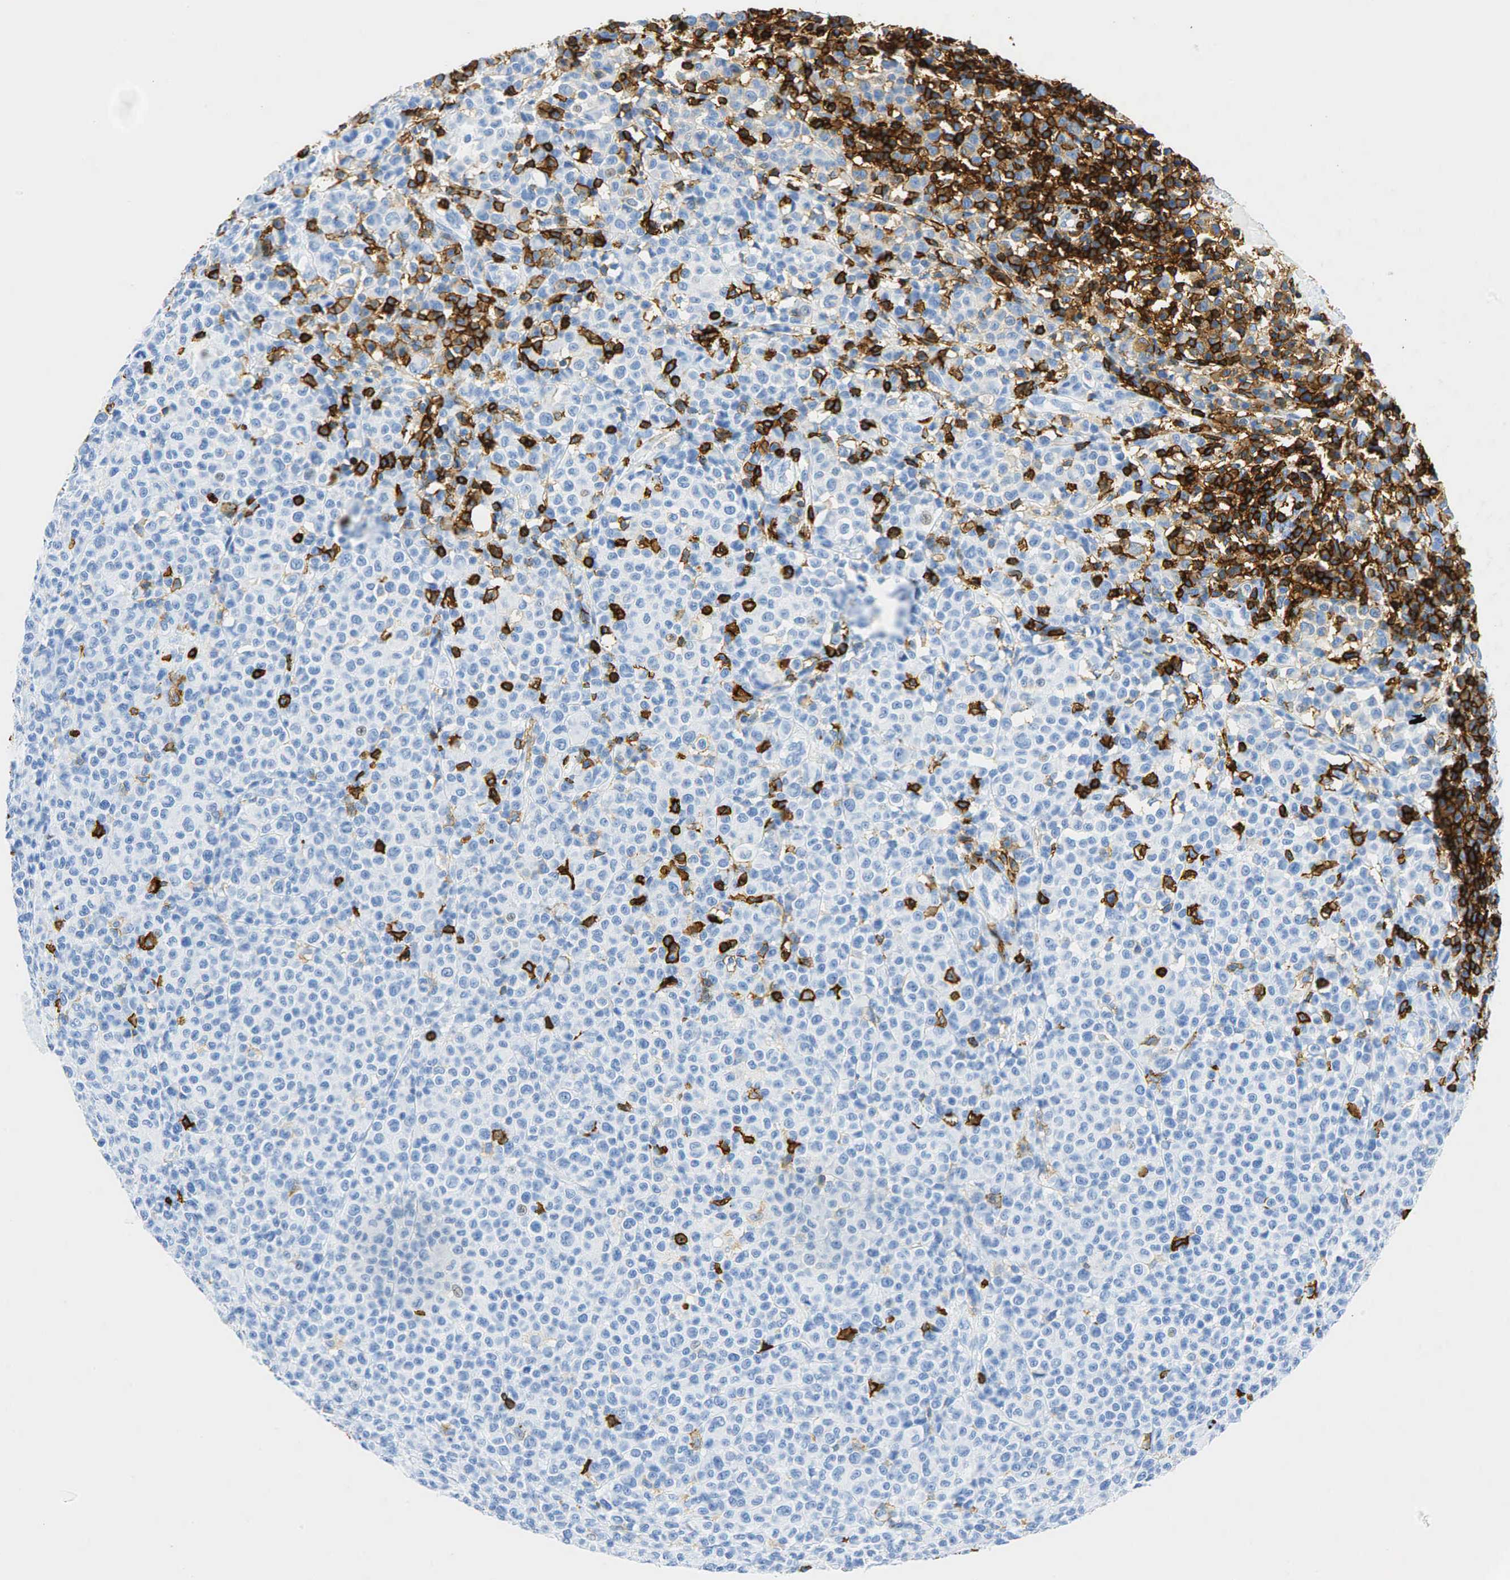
{"staining": {"intensity": "negative", "quantity": "none", "location": "none"}, "tissue": "melanoma", "cell_type": "Tumor cells", "image_type": "cancer", "snomed": [{"axis": "morphology", "description": "Malignant melanoma, Metastatic site"}, {"axis": "topography", "description": "Skin"}], "caption": "An IHC image of melanoma is shown. There is no staining in tumor cells of melanoma. (DAB immunohistochemistry visualized using brightfield microscopy, high magnification).", "gene": "PTPRC", "patient": {"sex": "male", "age": 32}}